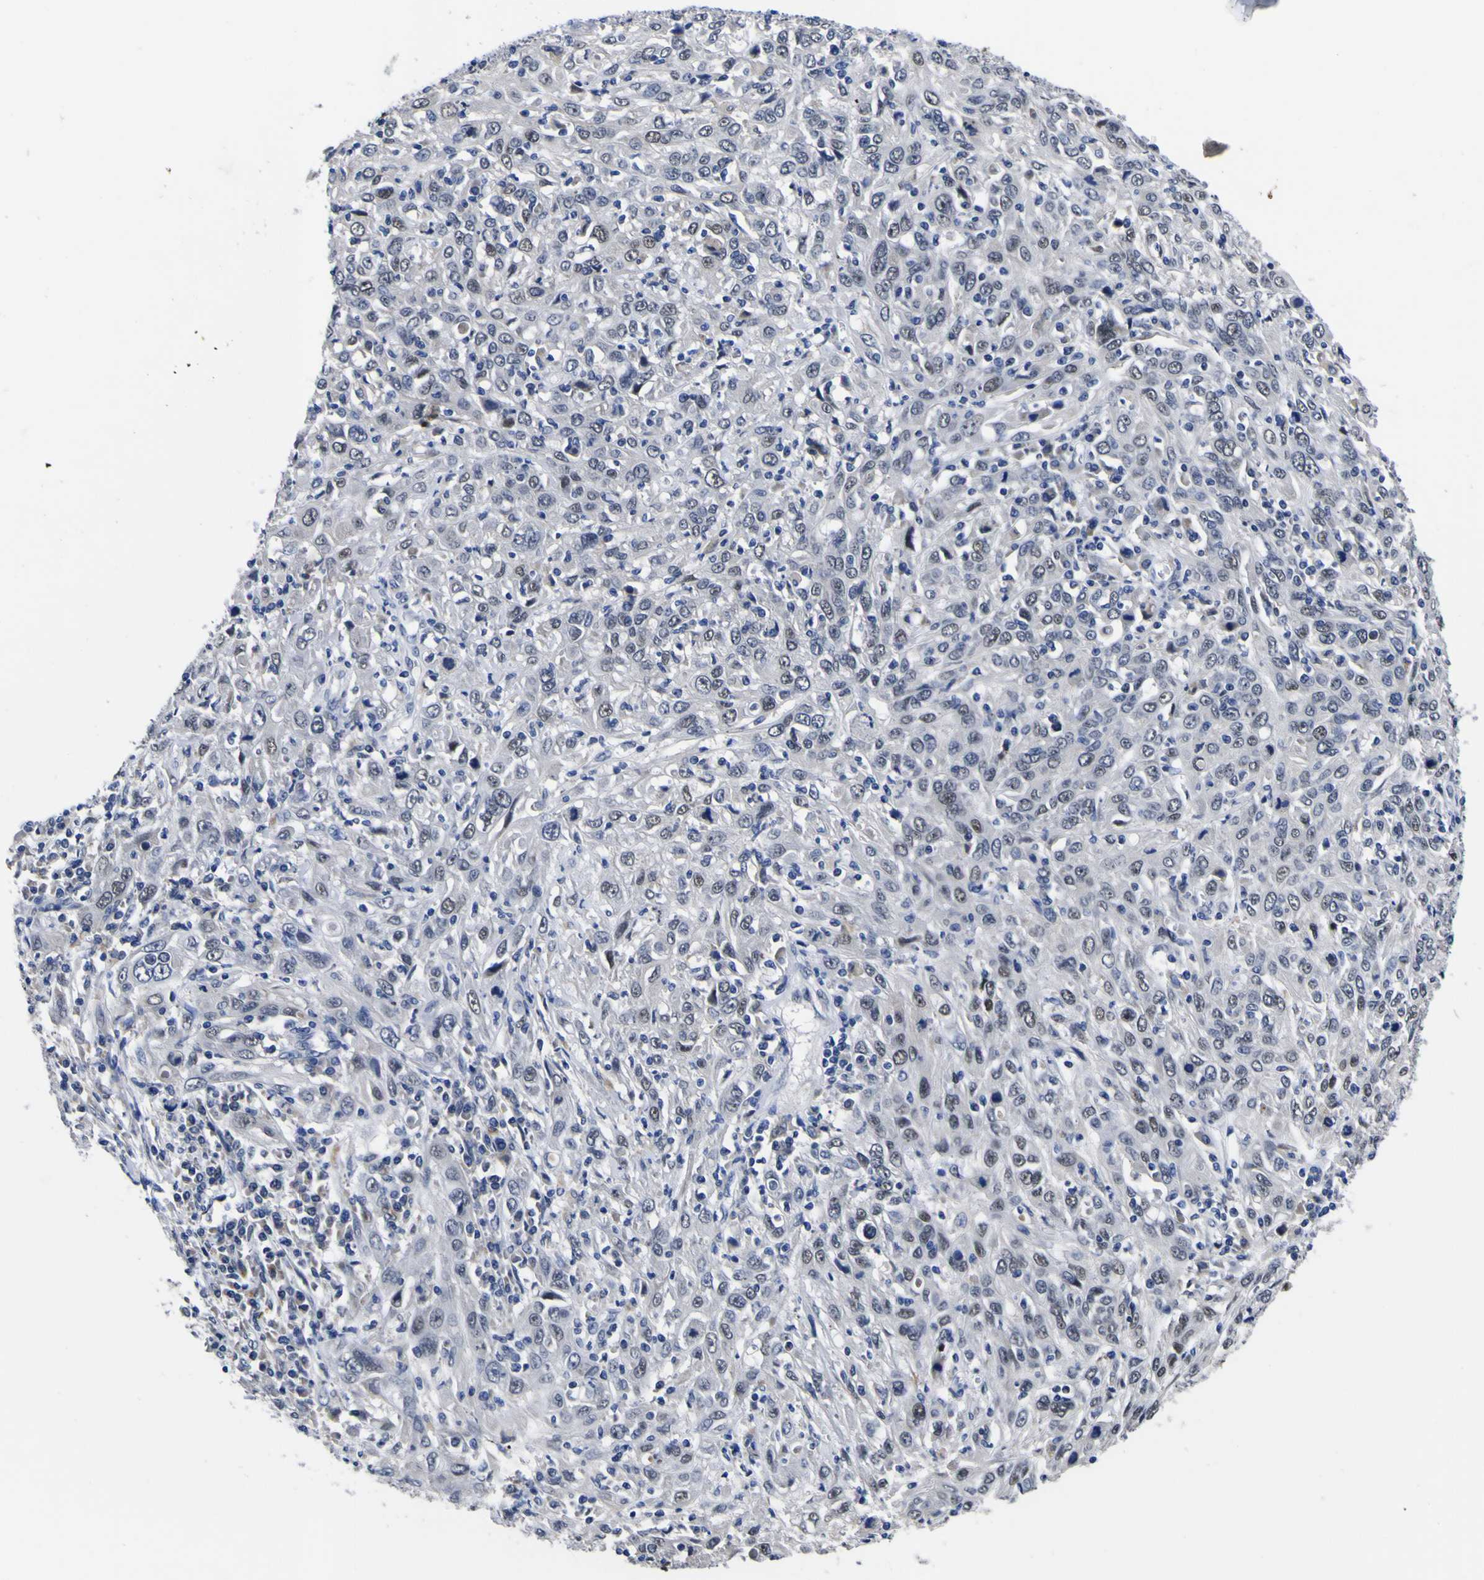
{"staining": {"intensity": "negative", "quantity": "none", "location": "none"}, "tissue": "cervical cancer", "cell_type": "Tumor cells", "image_type": "cancer", "snomed": [{"axis": "morphology", "description": "Squamous cell carcinoma, NOS"}, {"axis": "topography", "description": "Cervix"}], "caption": "Tumor cells show no significant positivity in cervical cancer (squamous cell carcinoma).", "gene": "IGFLR1", "patient": {"sex": "female", "age": 46}}